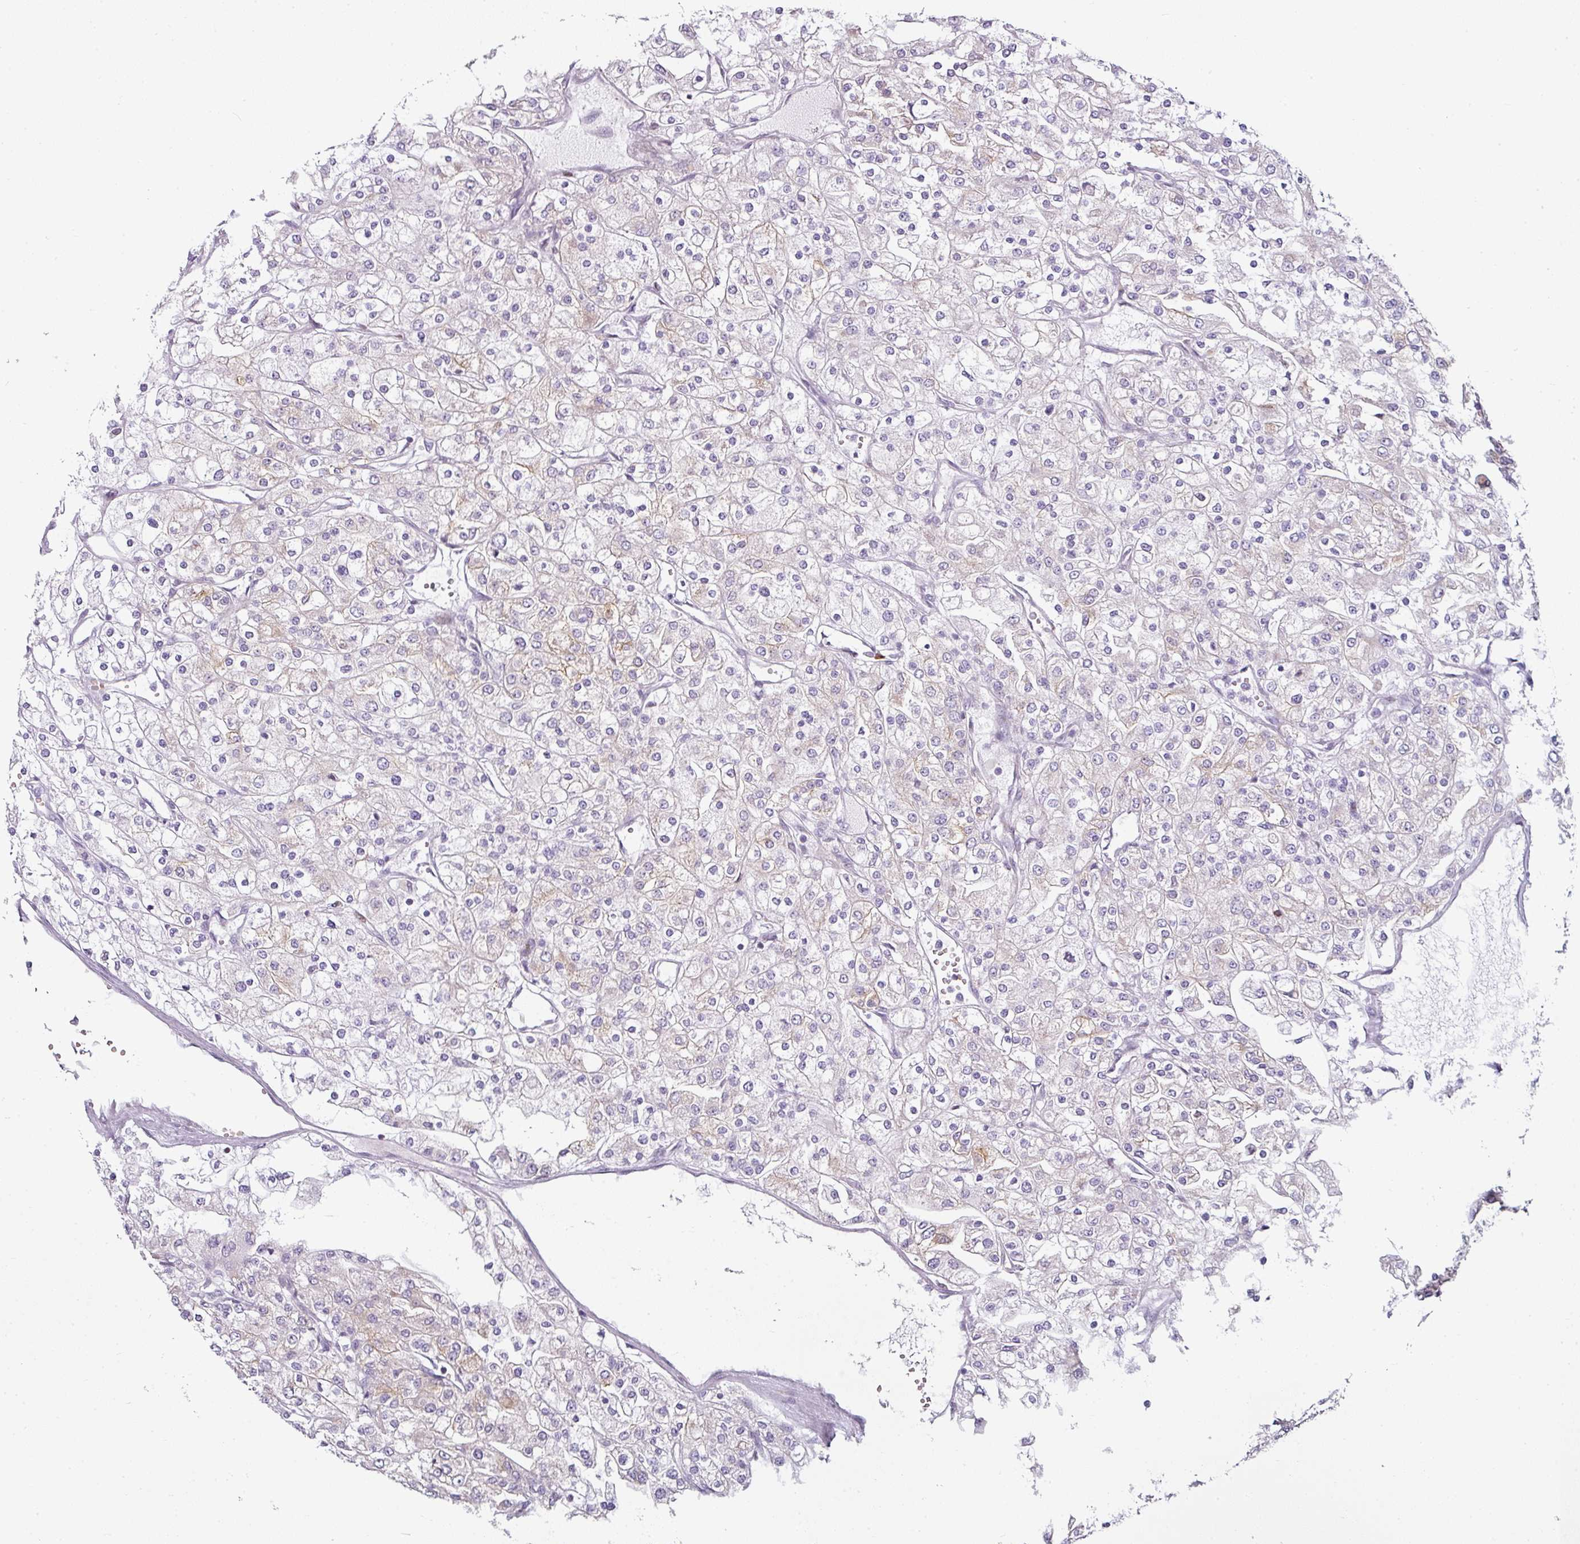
{"staining": {"intensity": "weak", "quantity": "25%-75%", "location": "cytoplasmic/membranous"}, "tissue": "renal cancer", "cell_type": "Tumor cells", "image_type": "cancer", "snomed": [{"axis": "morphology", "description": "Adenocarcinoma, NOS"}, {"axis": "topography", "description": "Kidney"}], "caption": "Human renal cancer stained with a brown dye demonstrates weak cytoplasmic/membranous positive staining in approximately 25%-75% of tumor cells.", "gene": "SYT8", "patient": {"sex": "male", "age": 80}}